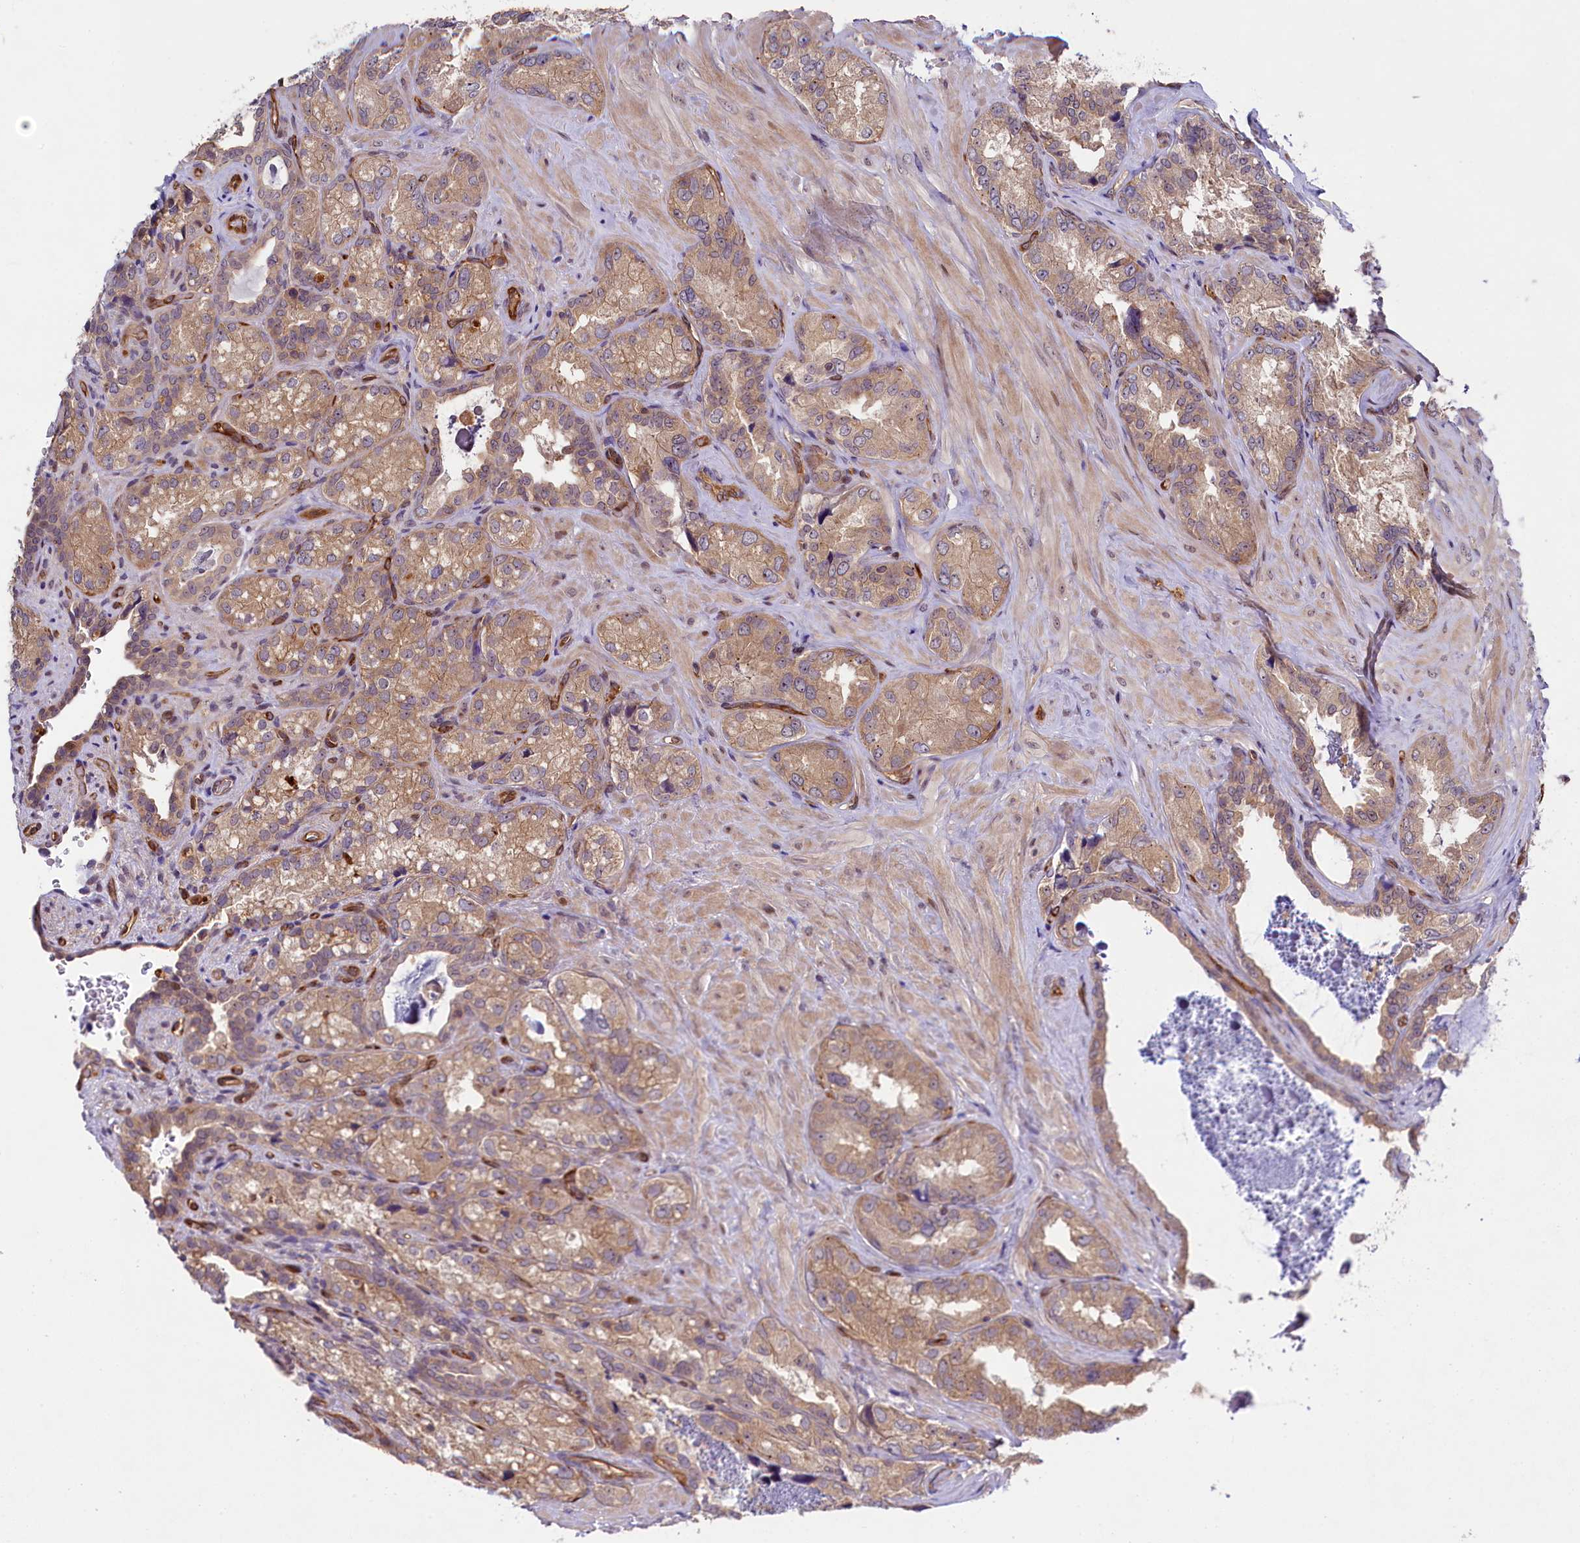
{"staining": {"intensity": "moderate", "quantity": ">75%", "location": "cytoplasmic/membranous"}, "tissue": "seminal vesicle", "cell_type": "Glandular cells", "image_type": "normal", "snomed": [{"axis": "morphology", "description": "Normal tissue, NOS"}, {"axis": "topography", "description": "Seminal veicle"}, {"axis": "topography", "description": "Peripheral nerve tissue"}], "caption": "The image exhibits staining of benign seminal vesicle, revealing moderate cytoplasmic/membranous protein expression (brown color) within glandular cells. (IHC, brightfield microscopy, high magnification).", "gene": "SNRK", "patient": {"sex": "male", "age": 67}}